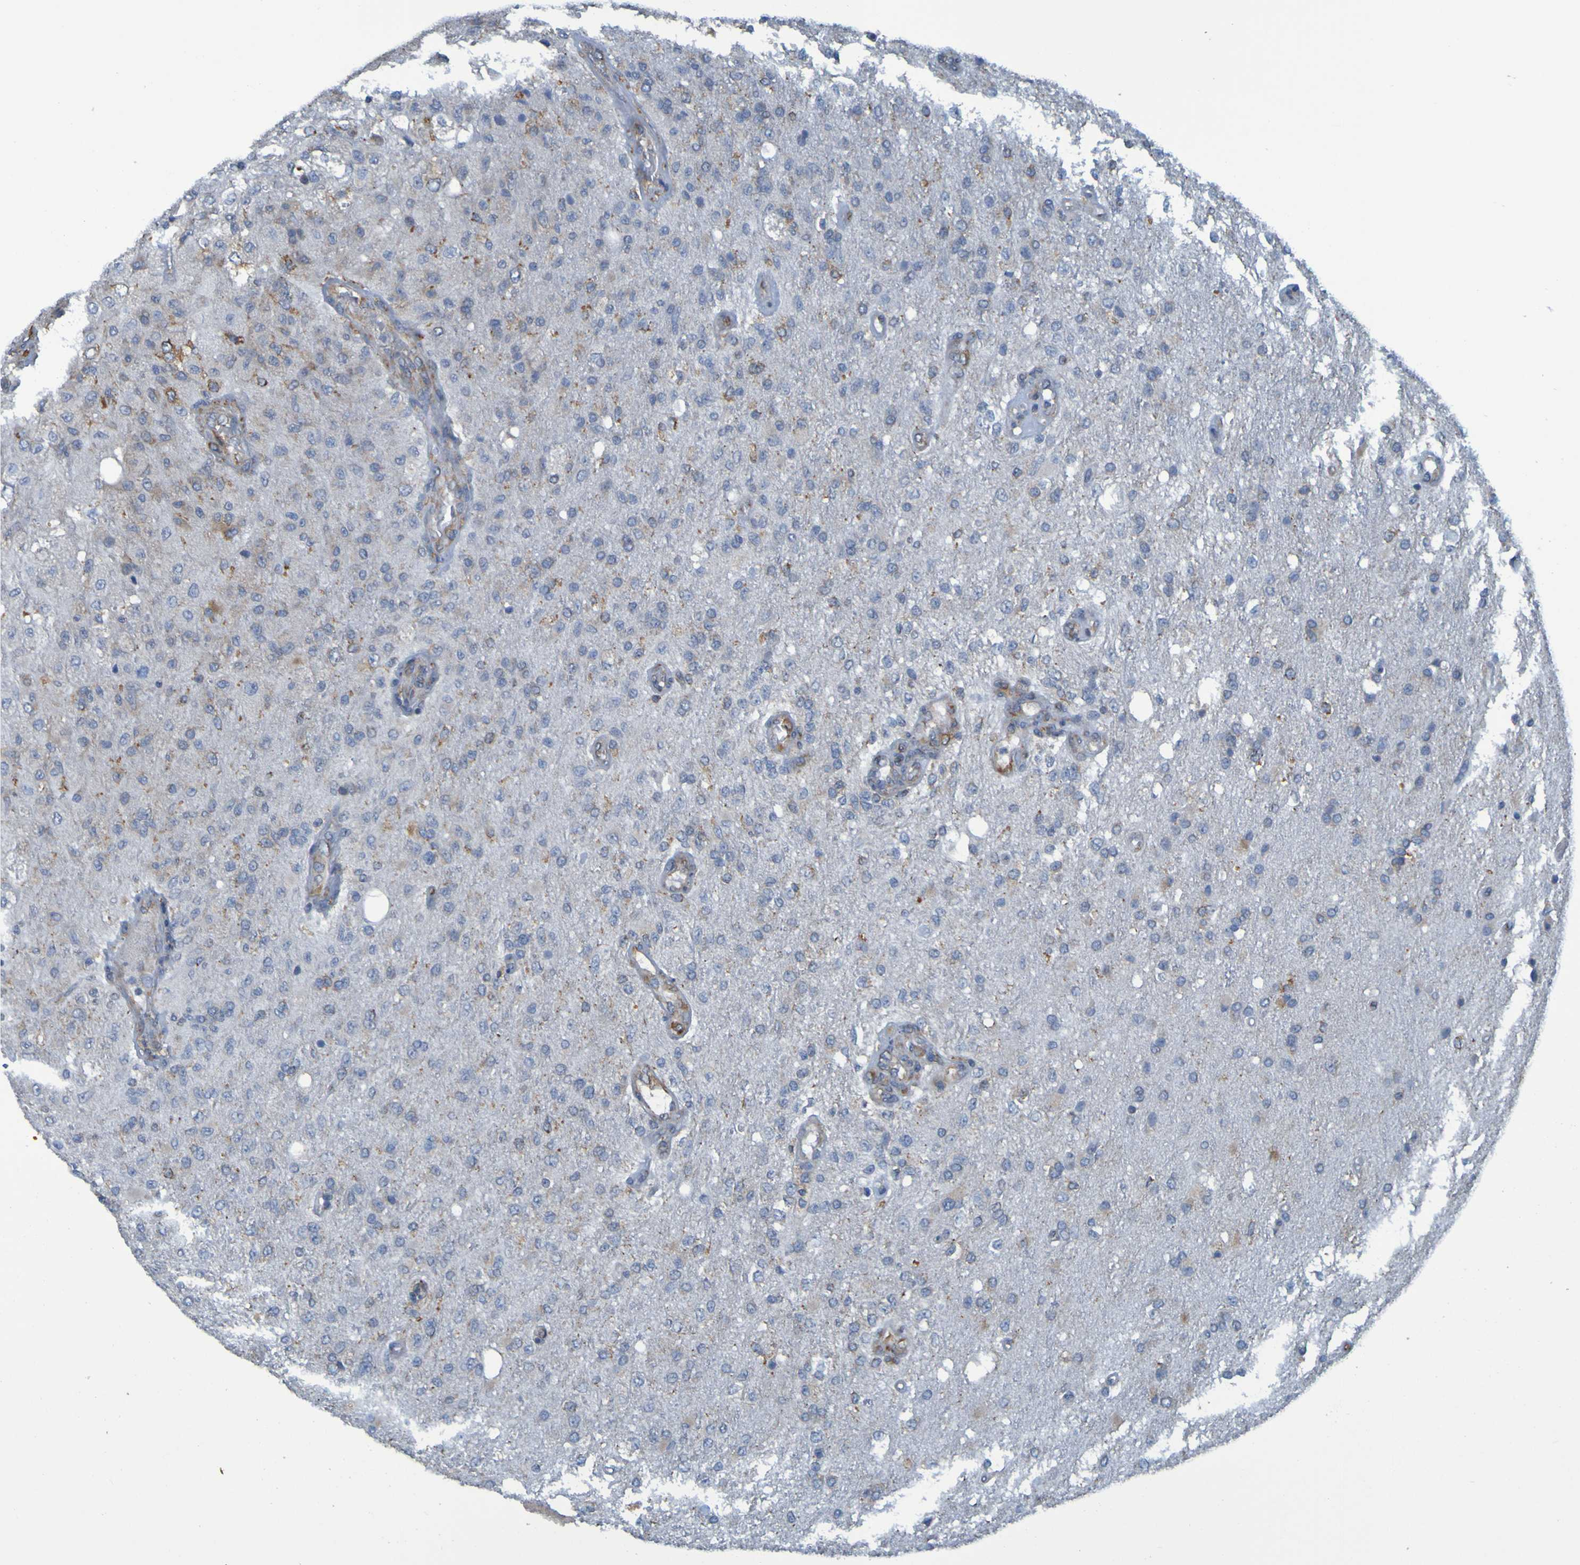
{"staining": {"intensity": "negative", "quantity": "none", "location": "none"}, "tissue": "glioma", "cell_type": "Tumor cells", "image_type": "cancer", "snomed": [{"axis": "morphology", "description": "Normal tissue, NOS"}, {"axis": "morphology", "description": "Glioma, malignant, High grade"}, {"axis": "topography", "description": "Cerebral cortex"}], "caption": "High-grade glioma (malignant) was stained to show a protein in brown. There is no significant expression in tumor cells.", "gene": "SSR1", "patient": {"sex": "male", "age": 77}}